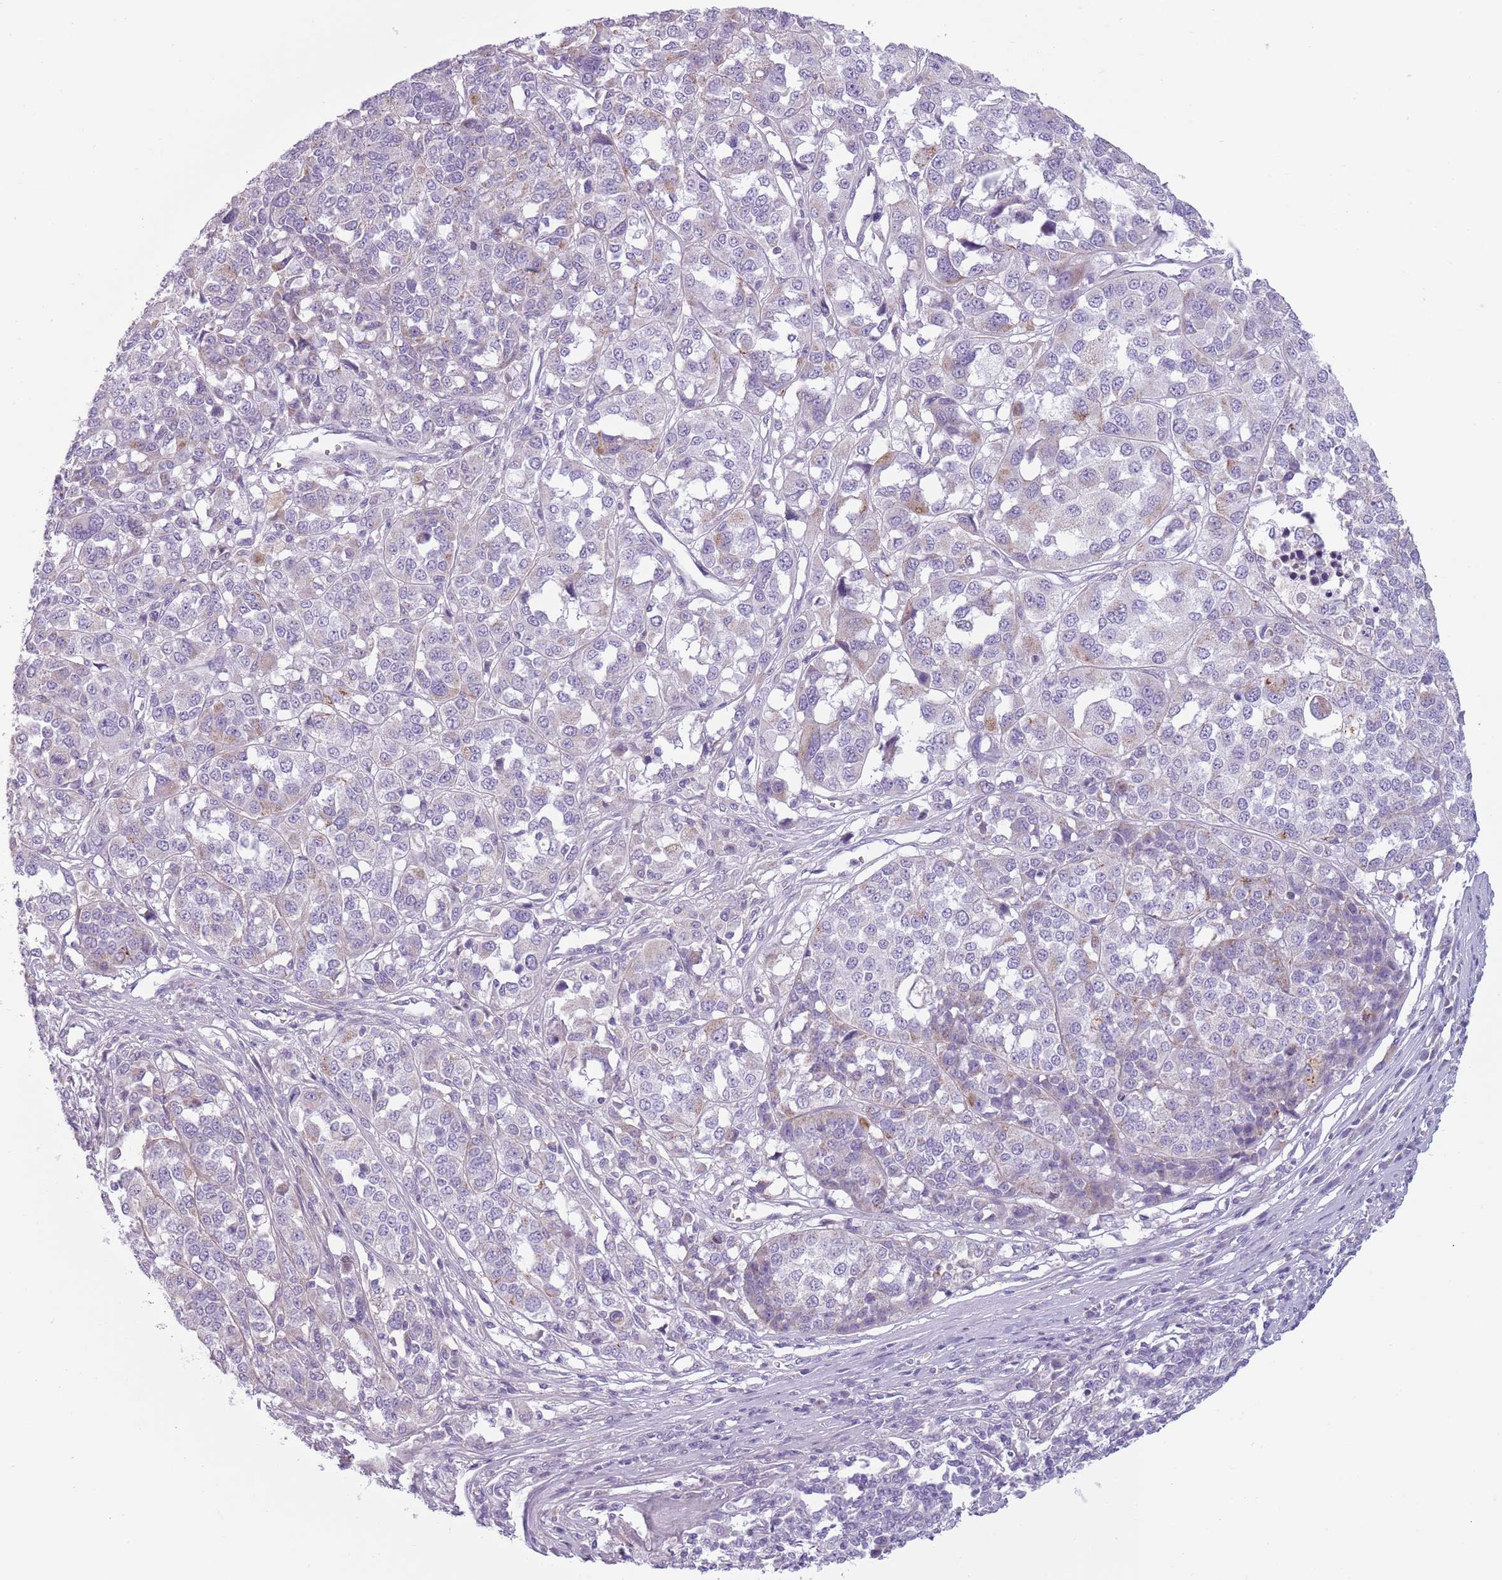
{"staining": {"intensity": "negative", "quantity": "none", "location": "none"}, "tissue": "melanoma", "cell_type": "Tumor cells", "image_type": "cancer", "snomed": [{"axis": "morphology", "description": "Malignant melanoma, Metastatic site"}, {"axis": "topography", "description": "Lymph node"}], "caption": "Immunohistochemical staining of malignant melanoma (metastatic site) shows no significant staining in tumor cells. (Immunohistochemistry, brightfield microscopy, high magnification).", "gene": "MEGF8", "patient": {"sex": "male", "age": 44}}